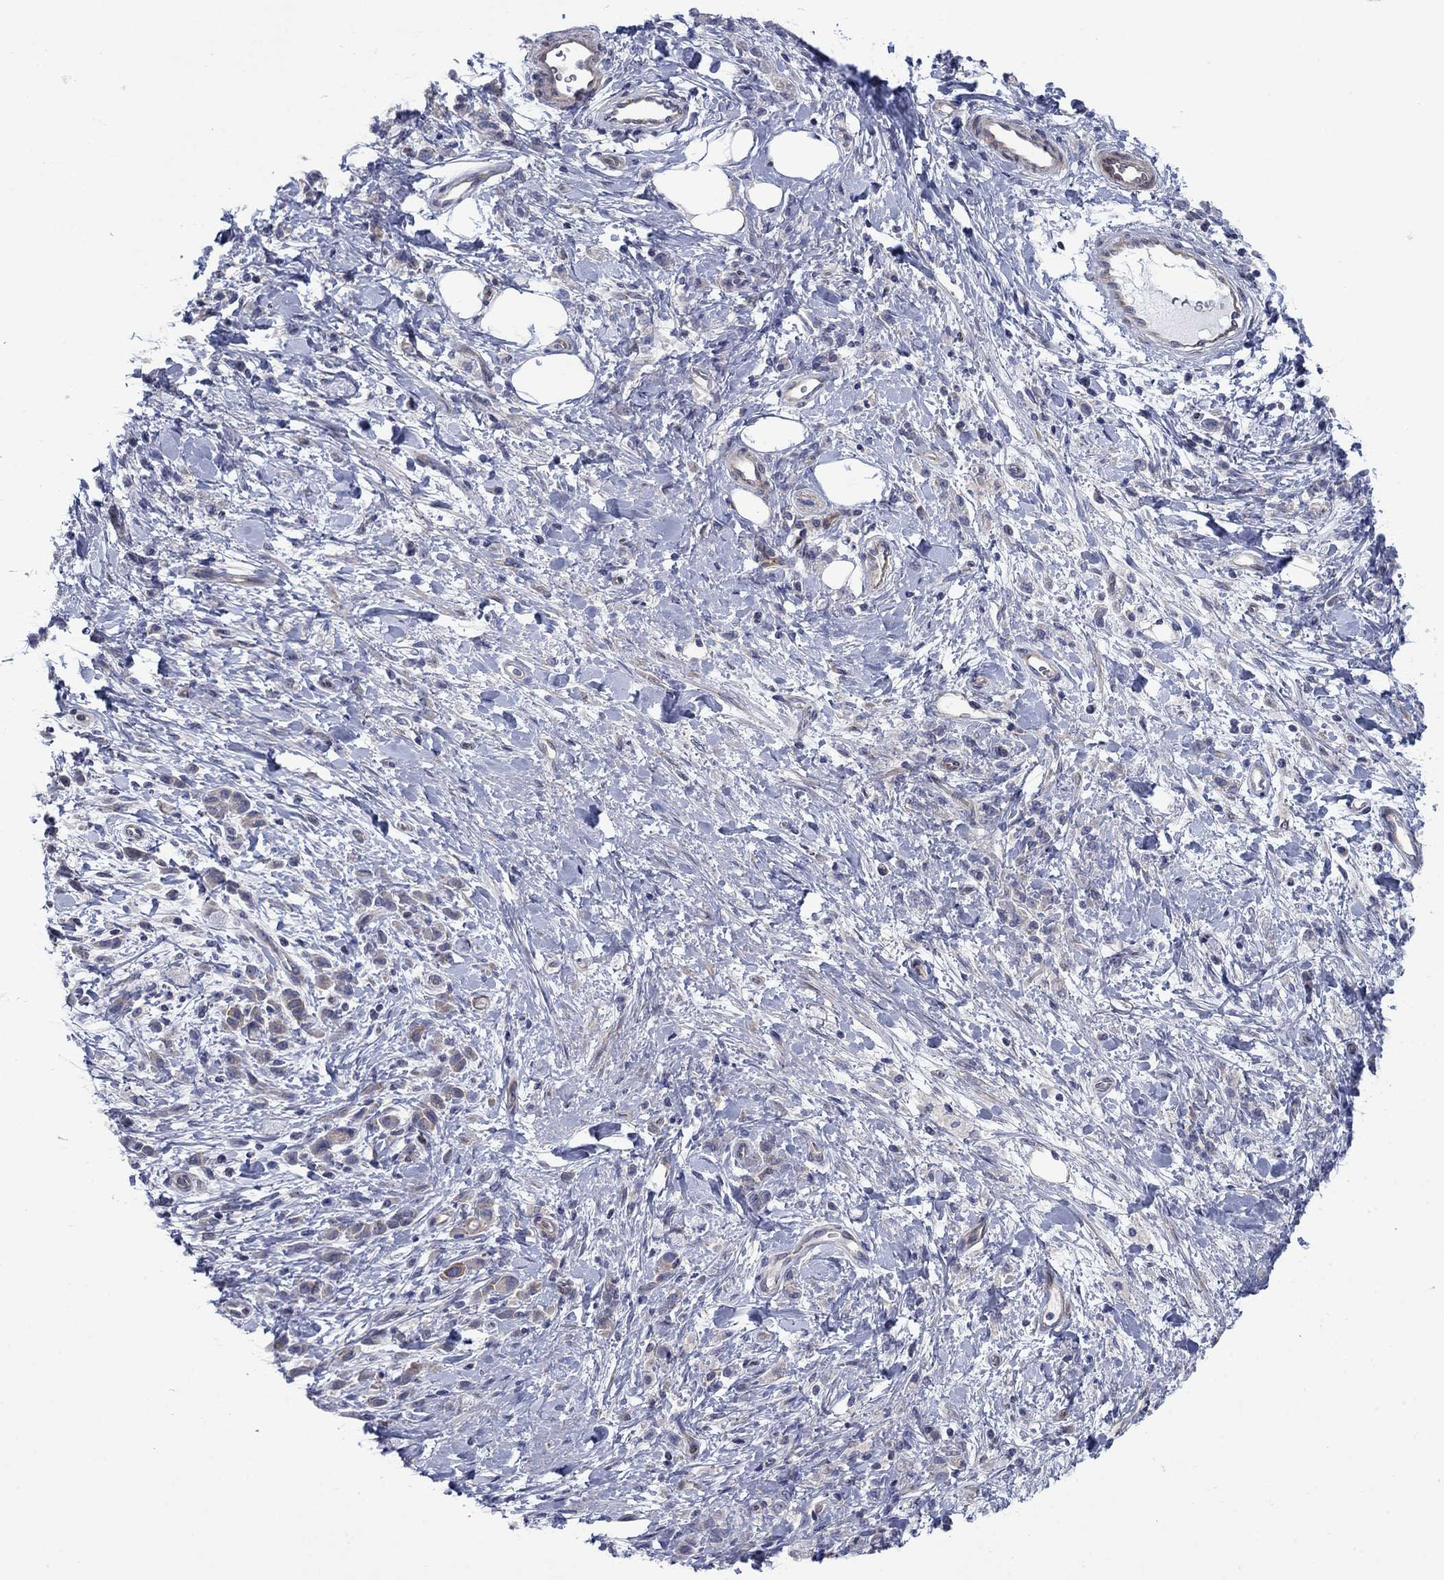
{"staining": {"intensity": "negative", "quantity": "none", "location": "none"}, "tissue": "stomach cancer", "cell_type": "Tumor cells", "image_type": "cancer", "snomed": [{"axis": "morphology", "description": "Adenocarcinoma, NOS"}, {"axis": "topography", "description": "Stomach"}], "caption": "This is an immunohistochemistry (IHC) micrograph of stomach cancer. There is no positivity in tumor cells.", "gene": "FXR1", "patient": {"sex": "male", "age": 77}}